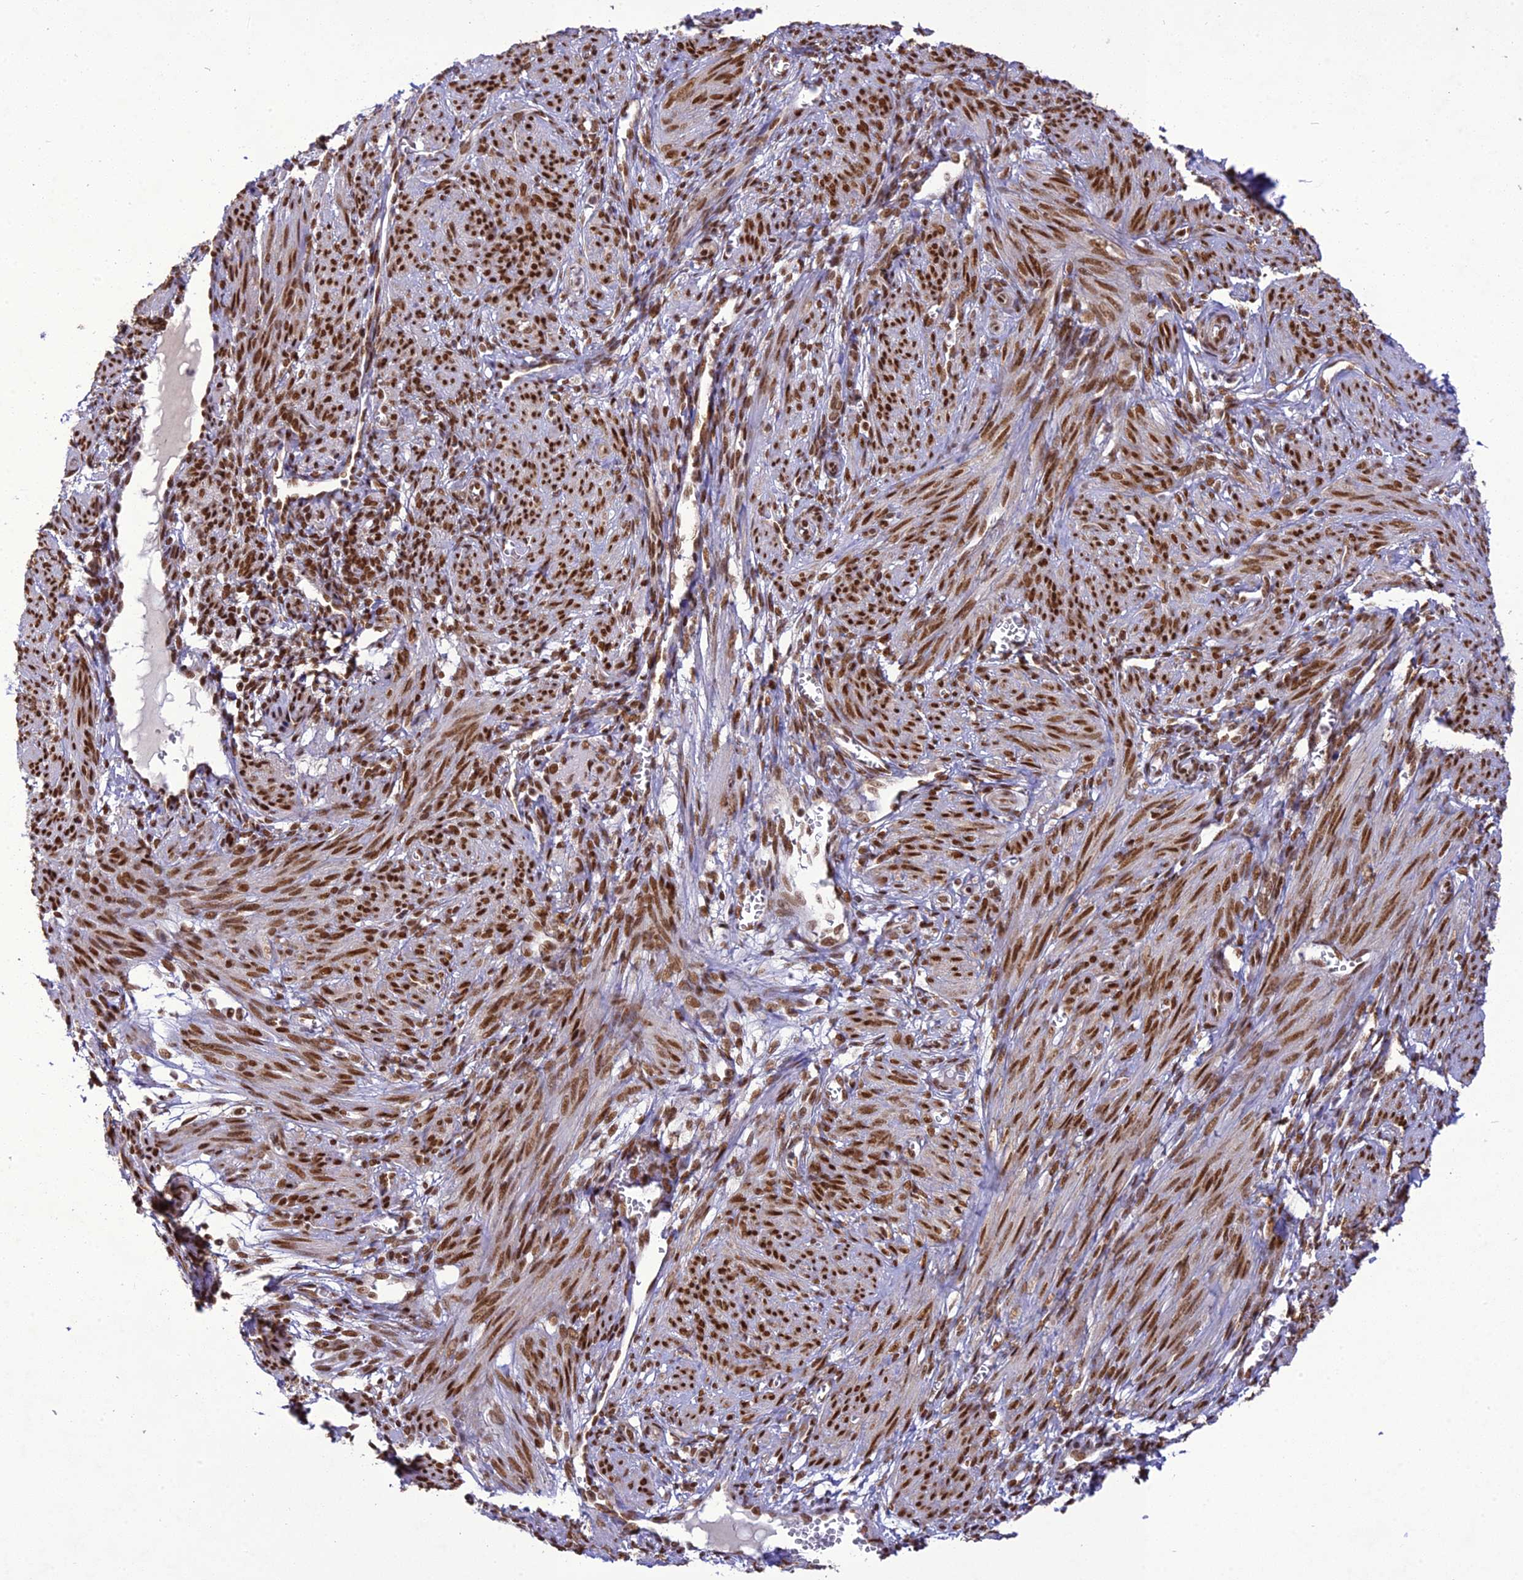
{"staining": {"intensity": "strong", "quantity": "25%-75%", "location": "nuclear"}, "tissue": "smooth muscle", "cell_type": "Smooth muscle cells", "image_type": "normal", "snomed": [{"axis": "morphology", "description": "Normal tissue, NOS"}, {"axis": "topography", "description": "Smooth muscle"}], "caption": "High-magnification brightfield microscopy of normal smooth muscle stained with DAB (3,3'-diaminobenzidine) (brown) and counterstained with hematoxylin (blue). smooth muscle cells exhibit strong nuclear positivity is appreciated in approximately25%-75% of cells.", "gene": "DDX1", "patient": {"sex": "female", "age": 39}}